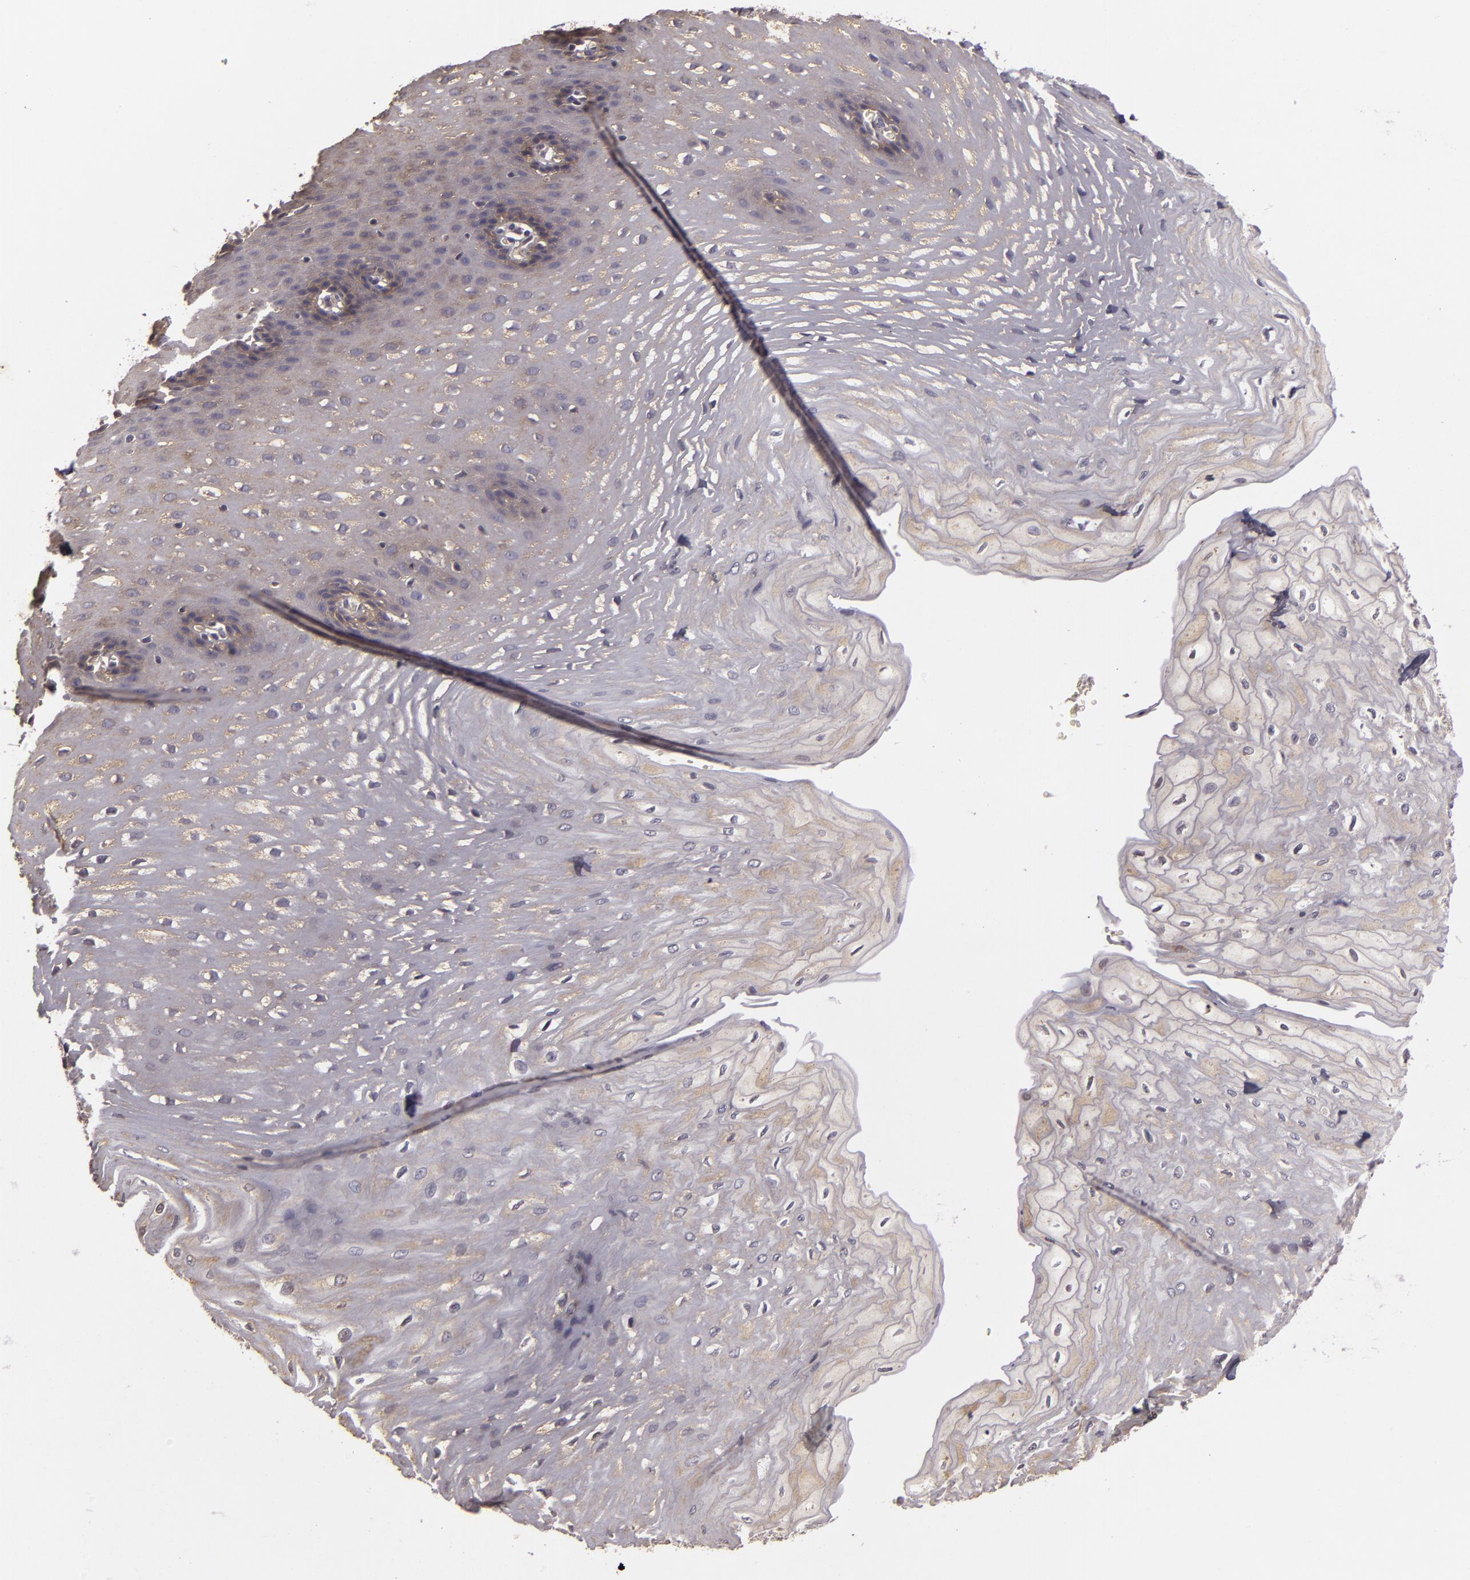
{"staining": {"intensity": "weak", "quantity": ">75%", "location": "cytoplasmic/membranous"}, "tissue": "esophagus", "cell_type": "Squamous epithelial cells", "image_type": "normal", "snomed": [{"axis": "morphology", "description": "Normal tissue, NOS"}, {"axis": "topography", "description": "Esophagus"}], "caption": "Protein analysis of benign esophagus shows weak cytoplasmic/membranous positivity in about >75% of squamous epithelial cells. The staining was performed using DAB (3,3'-diaminobenzidine) to visualize the protein expression in brown, while the nuclei were stained in blue with hematoxylin (Magnification: 20x).", "gene": "HRAS", "patient": {"sex": "male", "age": 70}}